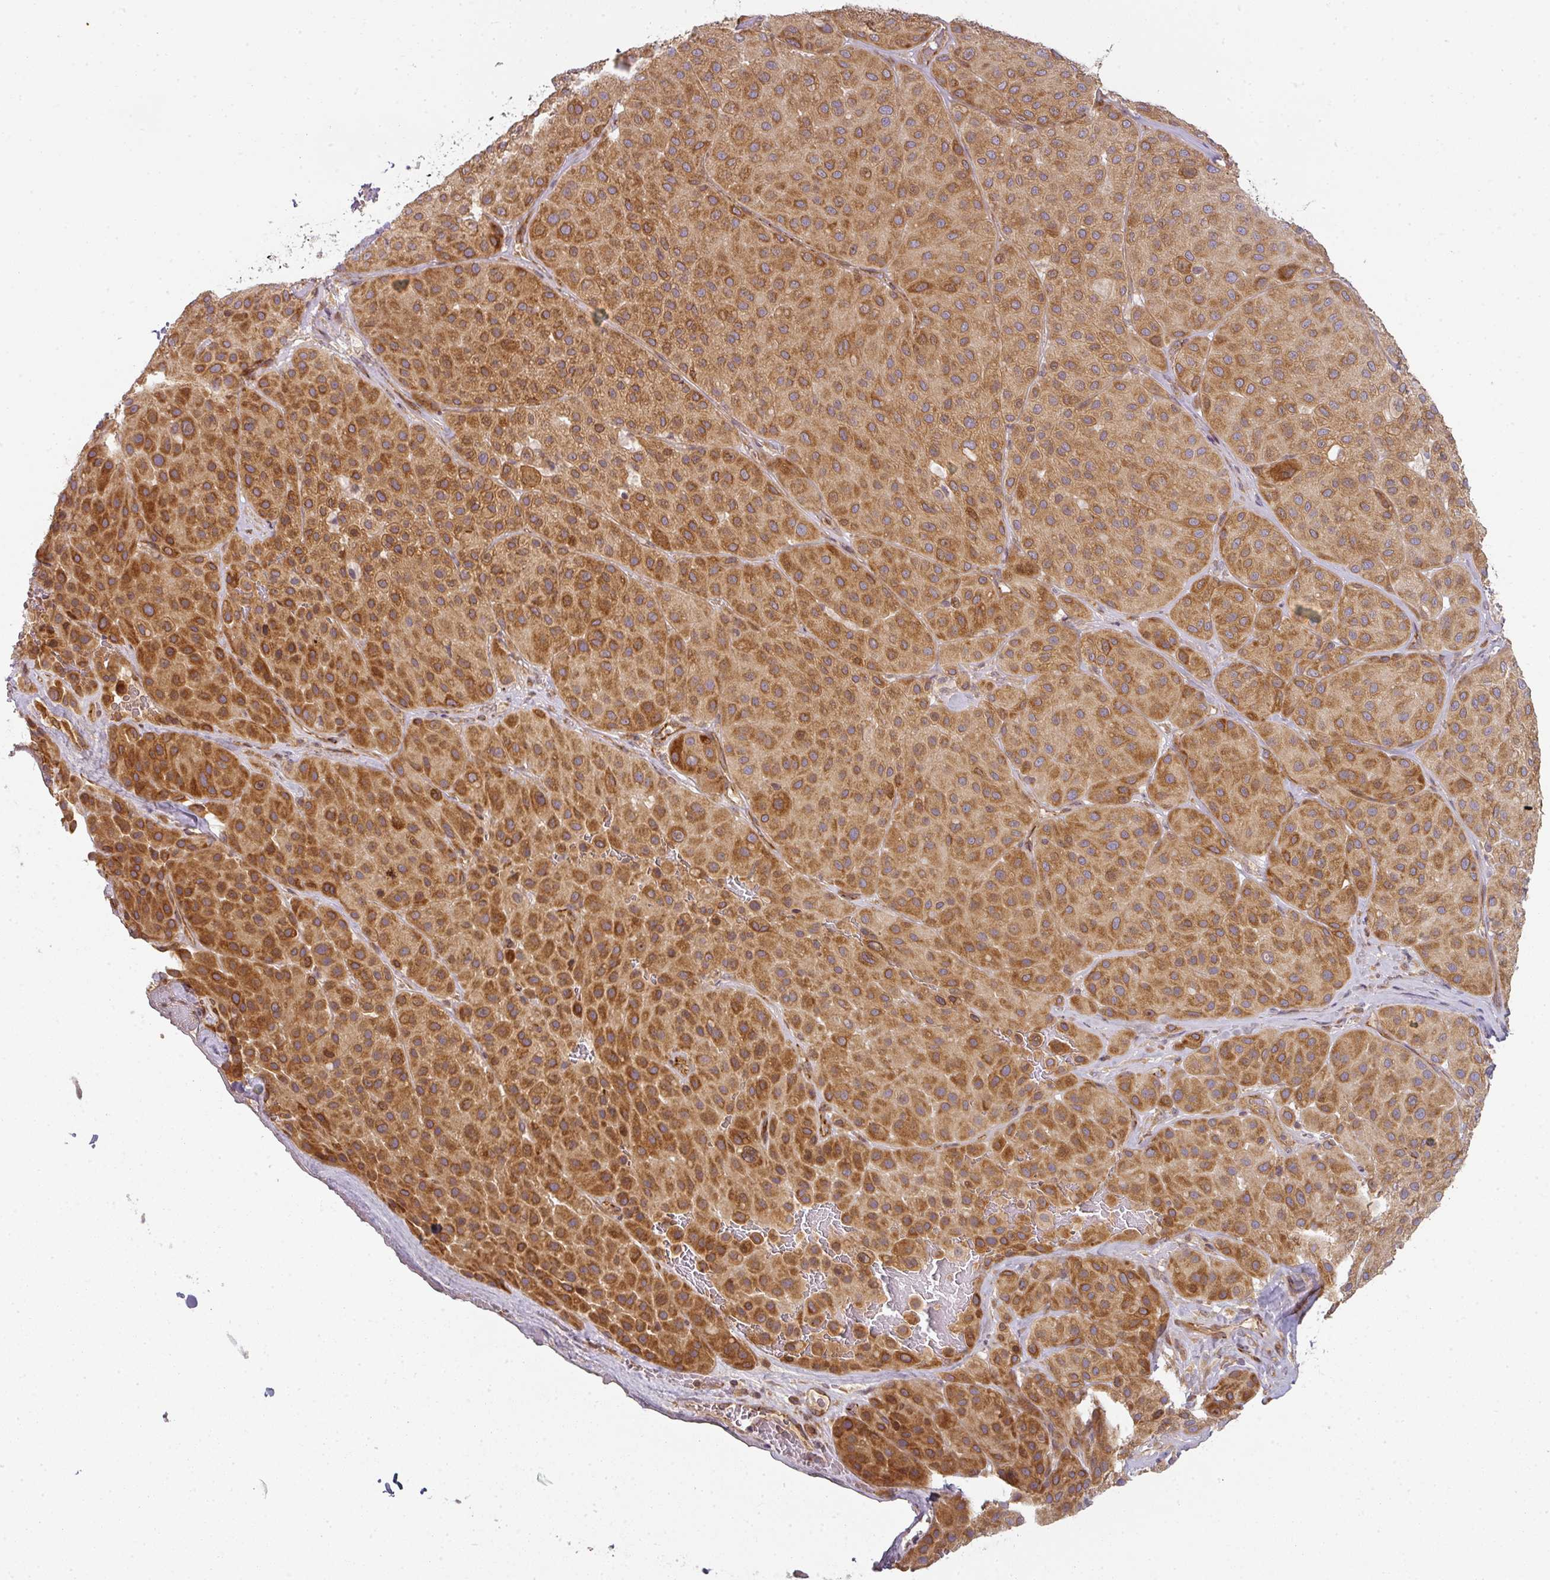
{"staining": {"intensity": "strong", "quantity": ">75%", "location": "cytoplasmic/membranous"}, "tissue": "melanoma", "cell_type": "Tumor cells", "image_type": "cancer", "snomed": [{"axis": "morphology", "description": "Malignant melanoma, Metastatic site"}, {"axis": "topography", "description": "Smooth muscle"}], "caption": "This is an image of IHC staining of melanoma, which shows strong staining in the cytoplasmic/membranous of tumor cells.", "gene": "CNOT1", "patient": {"sex": "male", "age": 41}}